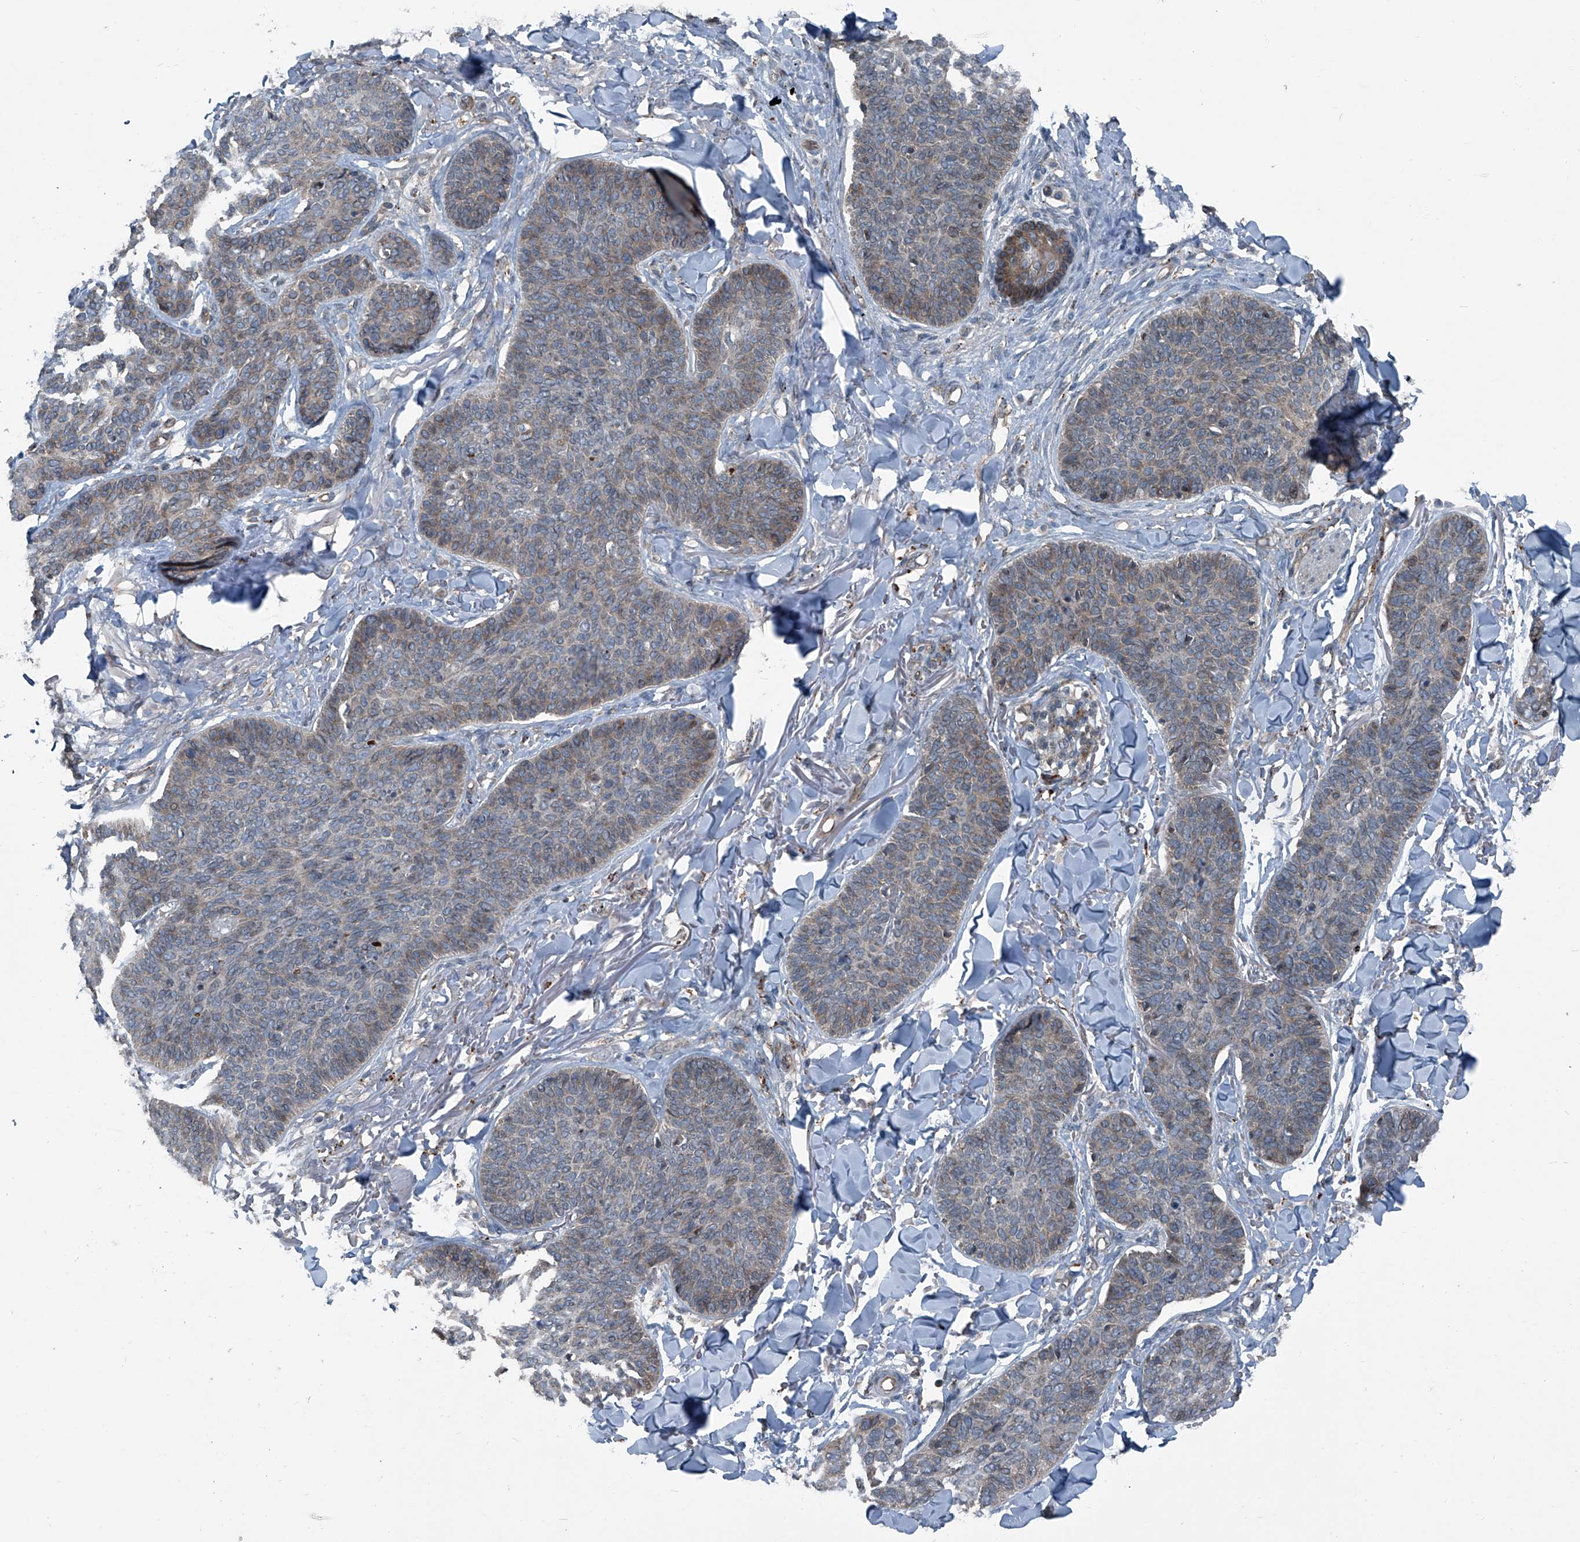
{"staining": {"intensity": "weak", "quantity": "<25%", "location": "cytoplasmic/membranous"}, "tissue": "skin cancer", "cell_type": "Tumor cells", "image_type": "cancer", "snomed": [{"axis": "morphology", "description": "Basal cell carcinoma"}, {"axis": "topography", "description": "Skin"}], "caption": "Tumor cells are negative for protein expression in human skin cancer (basal cell carcinoma). (Brightfield microscopy of DAB (3,3'-diaminobenzidine) immunohistochemistry at high magnification).", "gene": "SENP2", "patient": {"sex": "male", "age": 85}}